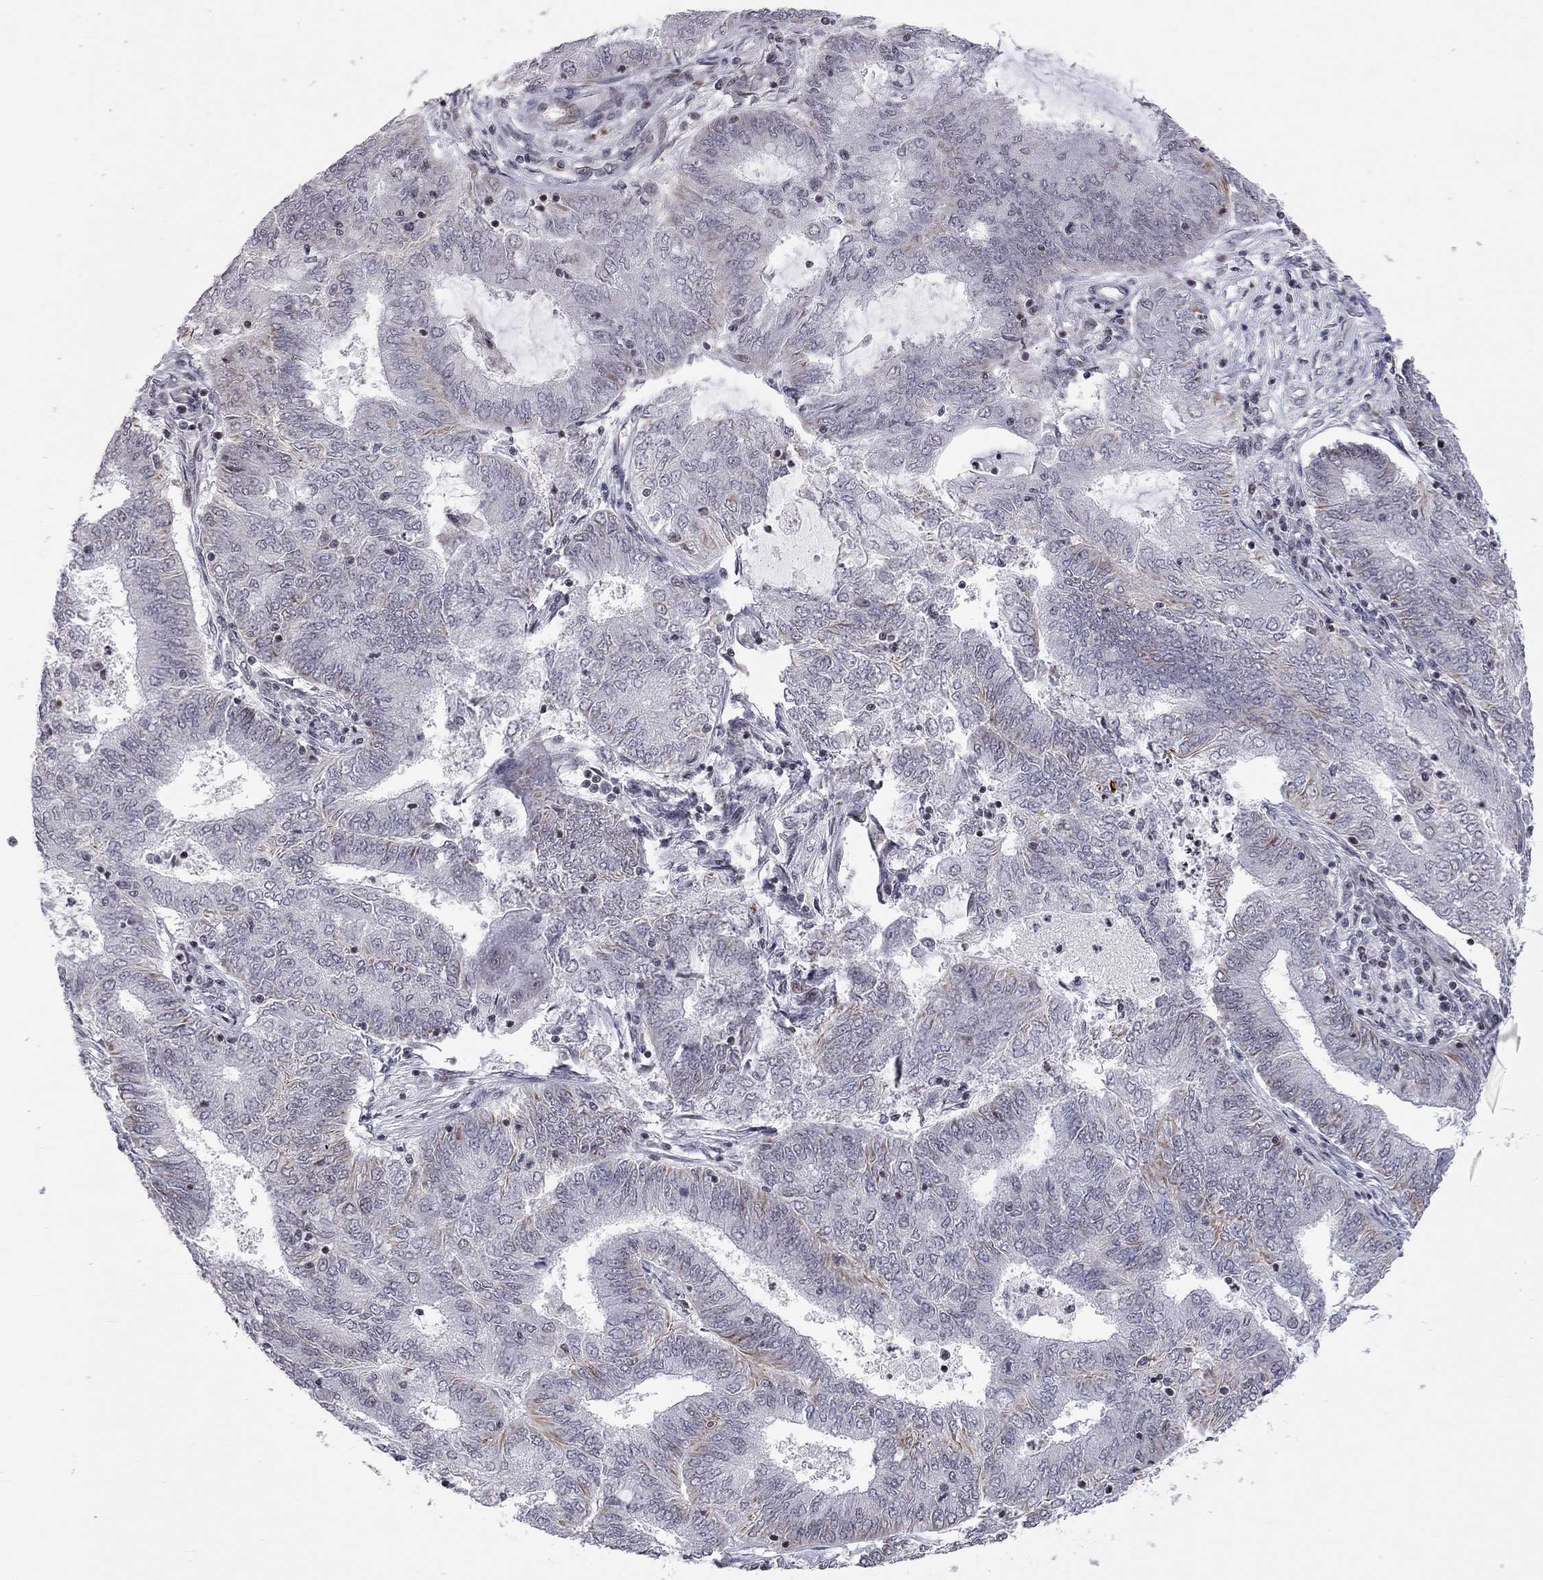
{"staining": {"intensity": "weak", "quantity": "<25%", "location": "cytoplasmic/membranous"}, "tissue": "endometrial cancer", "cell_type": "Tumor cells", "image_type": "cancer", "snomed": [{"axis": "morphology", "description": "Adenocarcinoma, NOS"}, {"axis": "topography", "description": "Endometrium"}], "caption": "This is an immunohistochemistry image of endometrial cancer (adenocarcinoma). There is no staining in tumor cells.", "gene": "MTNR1B", "patient": {"sex": "female", "age": 62}}